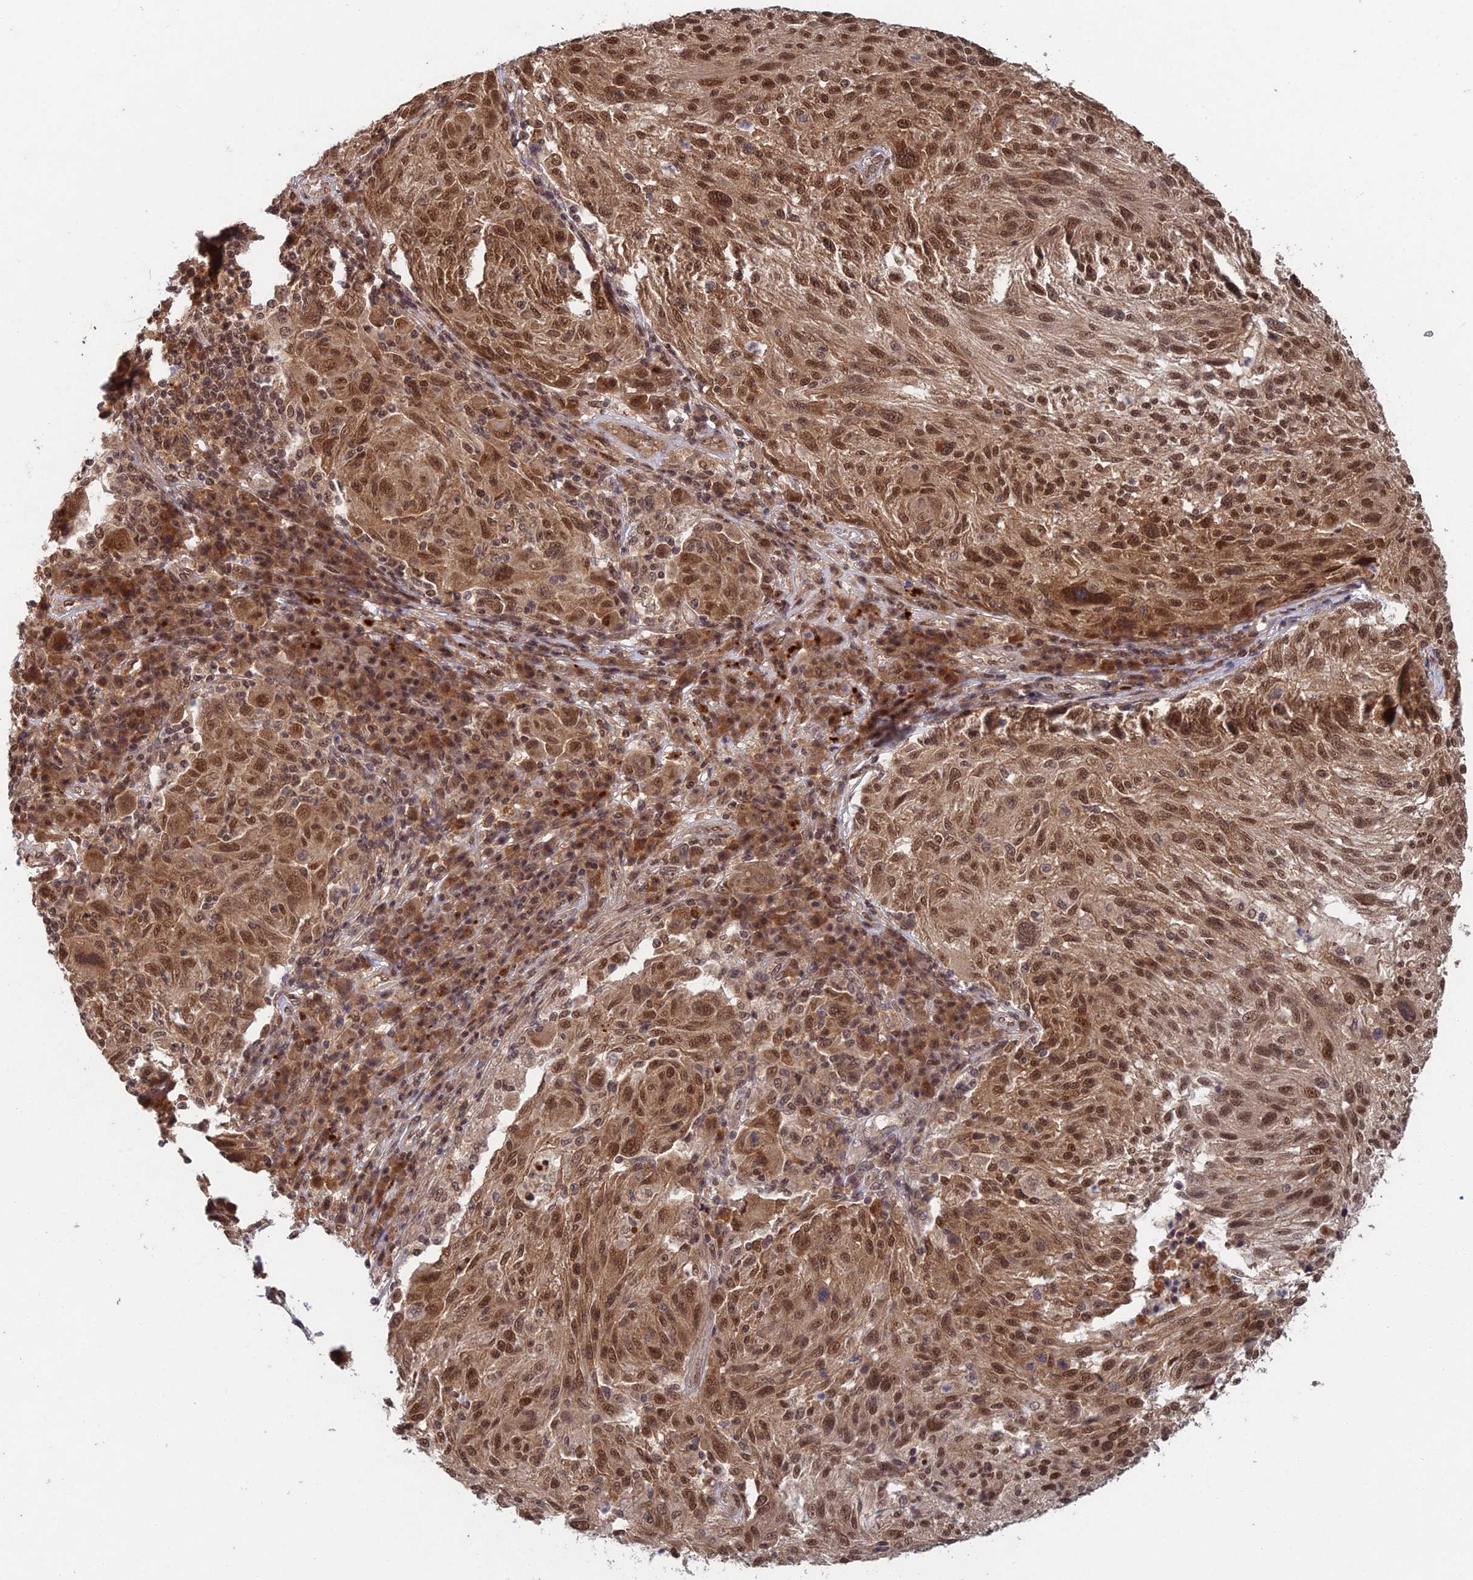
{"staining": {"intensity": "moderate", "quantity": ">75%", "location": "cytoplasmic/membranous,nuclear"}, "tissue": "melanoma", "cell_type": "Tumor cells", "image_type": "cancer", "snomed": [{"axis": "morphology", "description": "Malignant melanoma, NOS"}, {"axis": "topography", "description": "Skin"}], "caption": "Immunohistochemistry (IHC) (DAB) staining of human melanoma reveals moderate cytoplasmic/membranous and nuclear protein positivity in about >75% of tumor cells.", "gene": "RANBP3", "patient": {"sex": "male", "age": 53}}